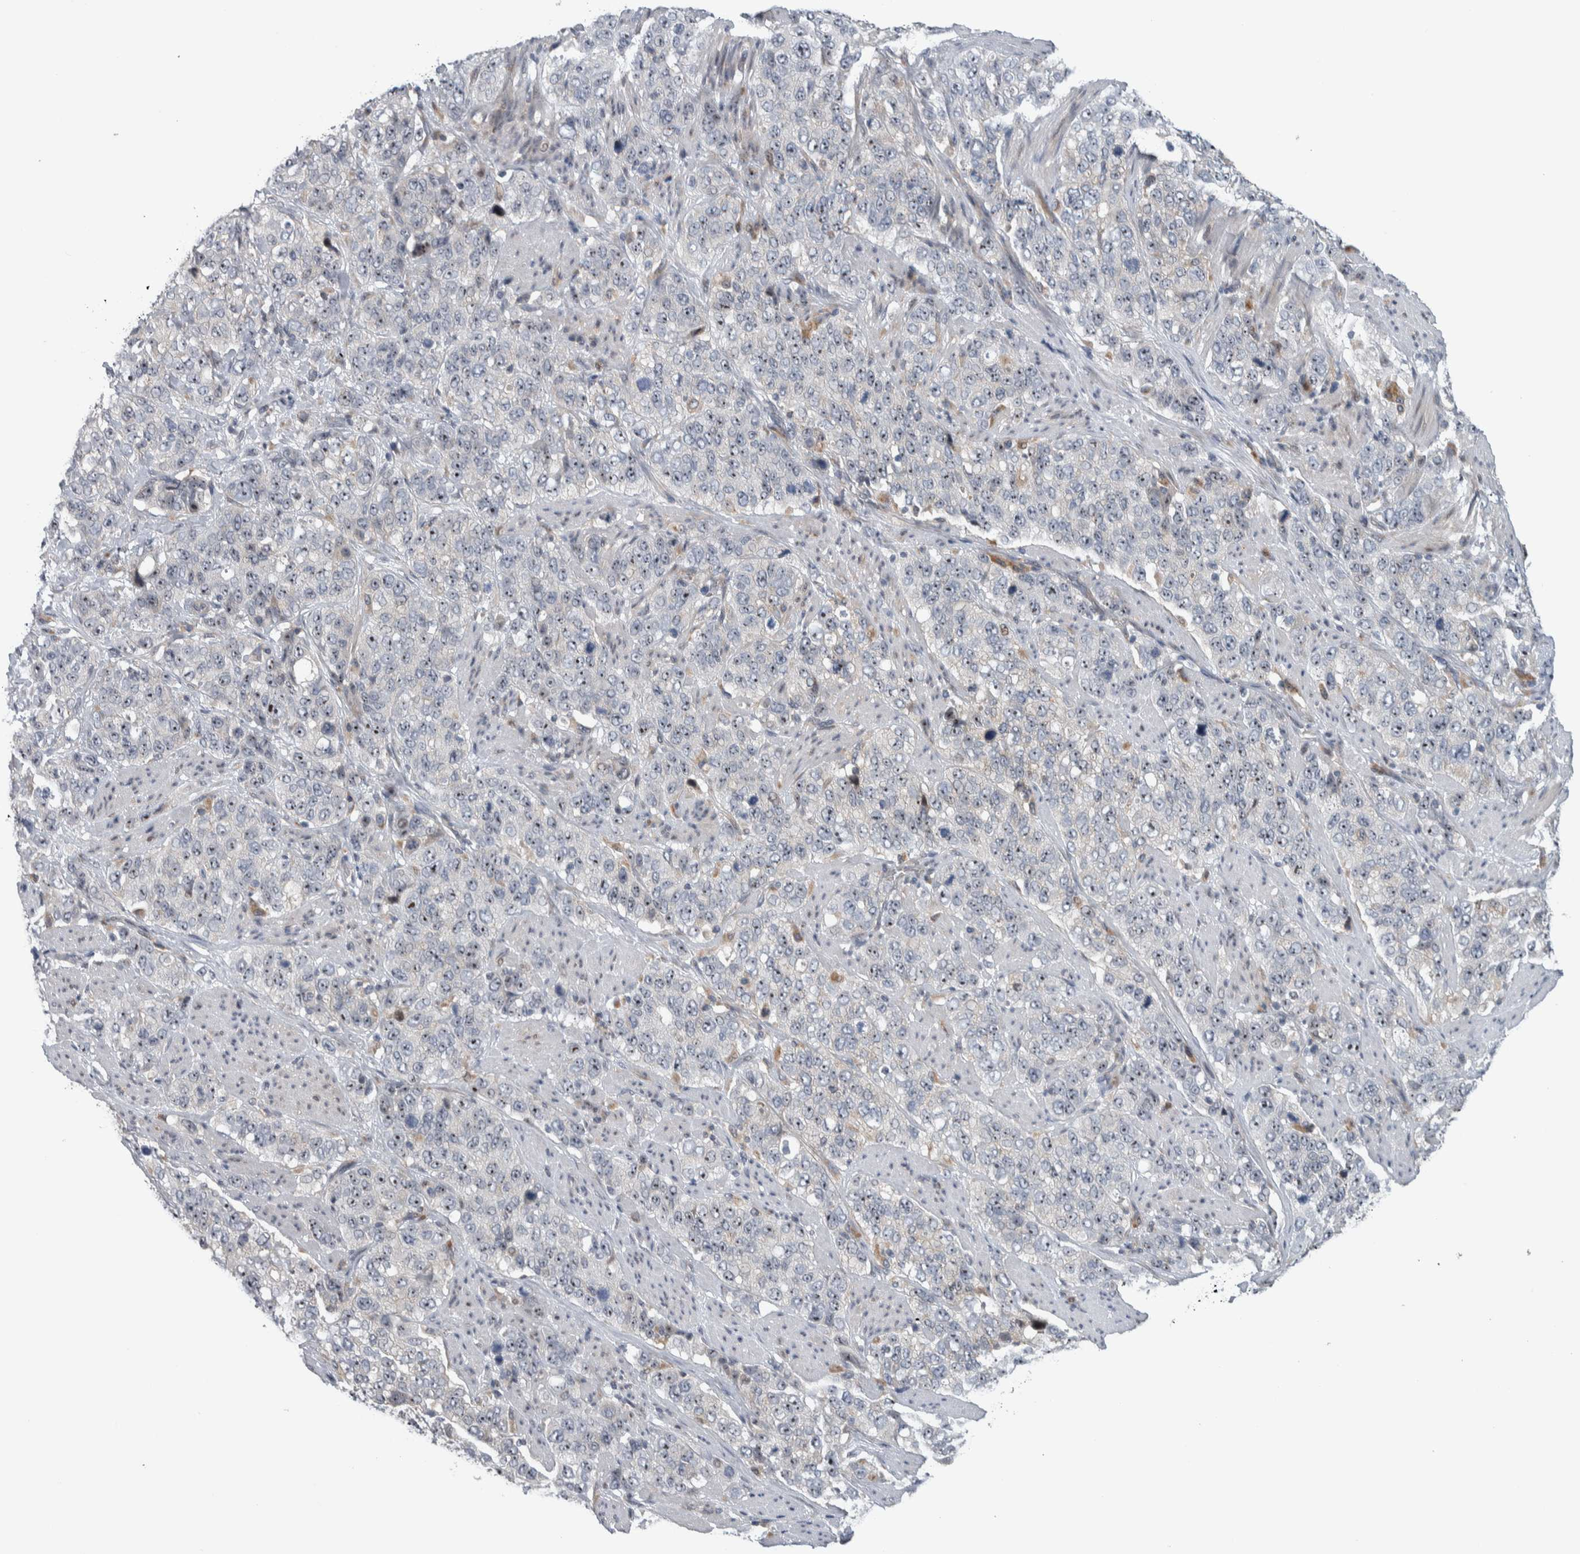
{"staining": {"intensity": "strong", "quantity": ">75%", "location": "nuclear"}, "tissue": "stomach cancer", "cell_type": "Tumor cells", "image_type": "cancer", "snomed": [{"axis": "morphology", "description": "Adenocarcinoma, NOS"}, {"axis": "topography", "description": "Stomach"}], "caption": "The immunohistochemical stain highlights strong nuclear positivity in tumor cells of stomach cancer (adenocarcinoma) tissue.", "gene": "PRRG4", "patient": {"sex": "male", "age": 48}}